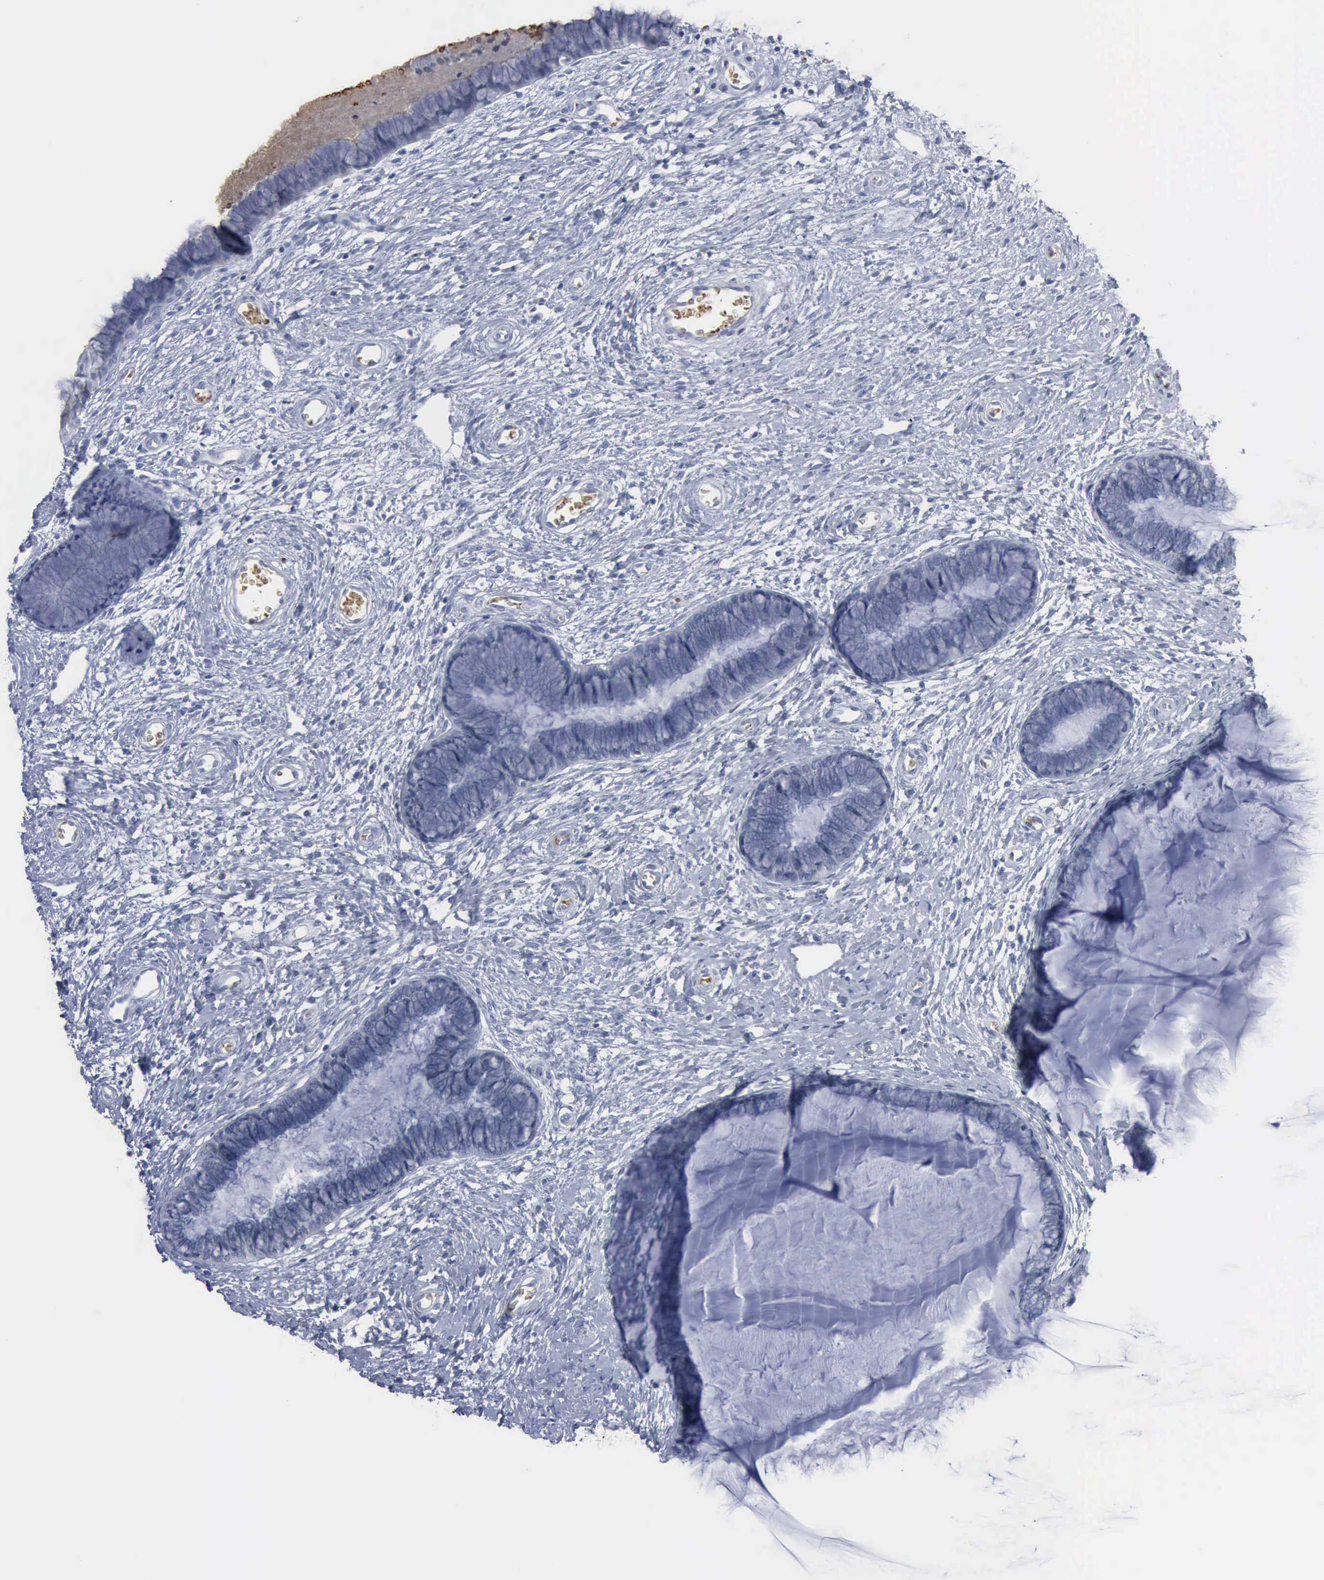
{"staining": {"intensity": "negative", "quantity": "none", "location": "none"}, "tissue": "cervix", "cell_type": "Glandular cells", "image_type": "normal", "snomed": [{"axis": "morphology", "description": "Normal tissue, NOS"}, {"axis": "topography", "description": "Cervix"}], "caption": "The histopathology image displays no staining of glandular cells in benign cervix.", "gene": "TGFB1", "patient": {"sex": "female", "age": 27}}